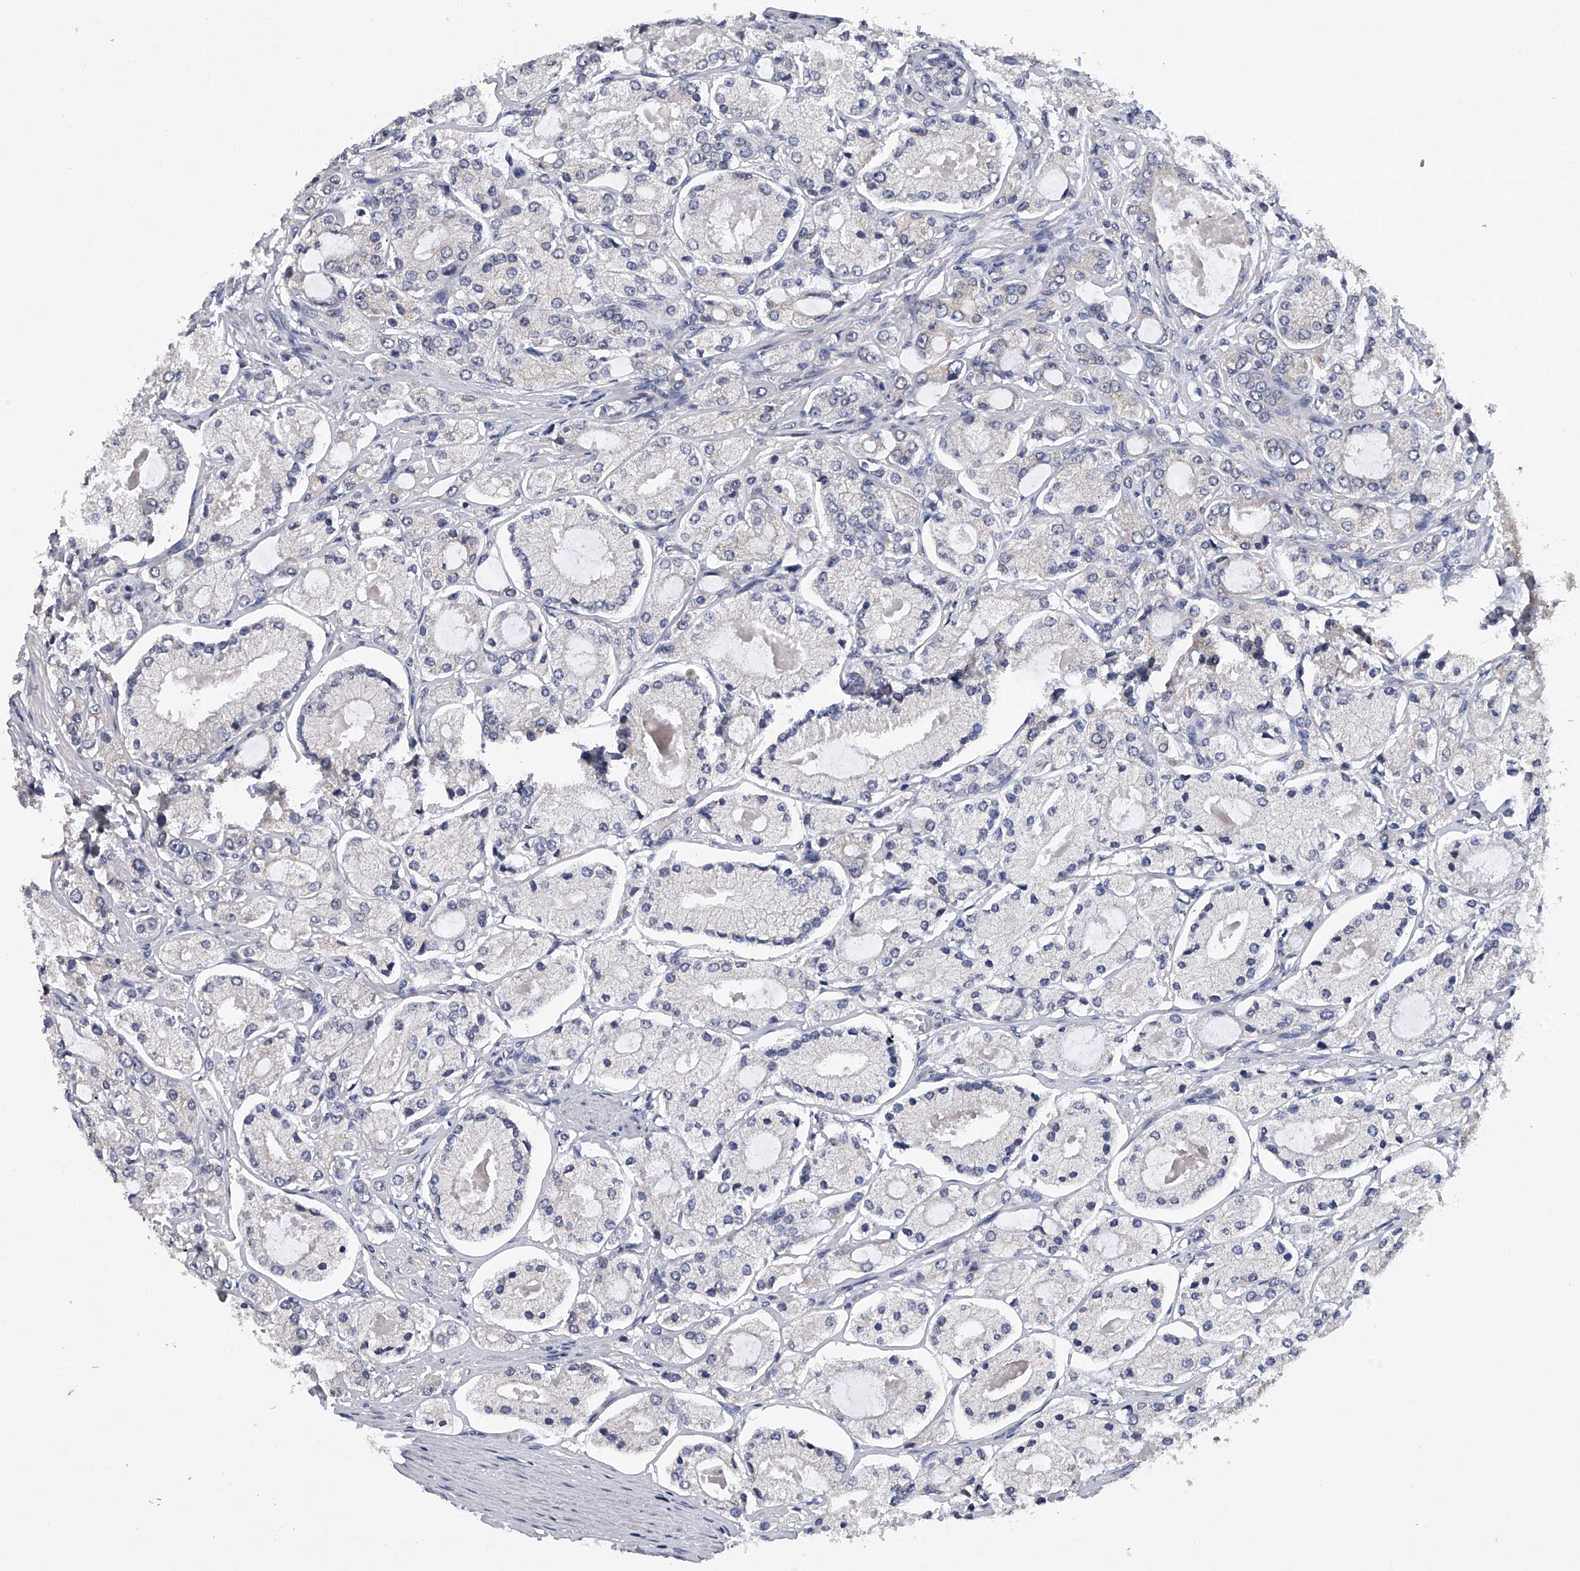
{"staining": {"intensity": "weak", "quantity": "<25%", "location": "cytoplasmic/membranous"}, "tissue": "prostate cancer", "cell_type": "Tumor cells", "image_type": "cancer", "snomed": [{"axis": "morphology", "description": "Adenocarcinoma, High grade"}, {"axis": "topography", "description": "Prostate"}], "caption": "Protein analysis of prostate cancer (adenocarcinoma (high-grade)) exhibits no significant expression in tumor cells.", "gene": "RNF5", "patient": {"sex": "male", "age": 65}}